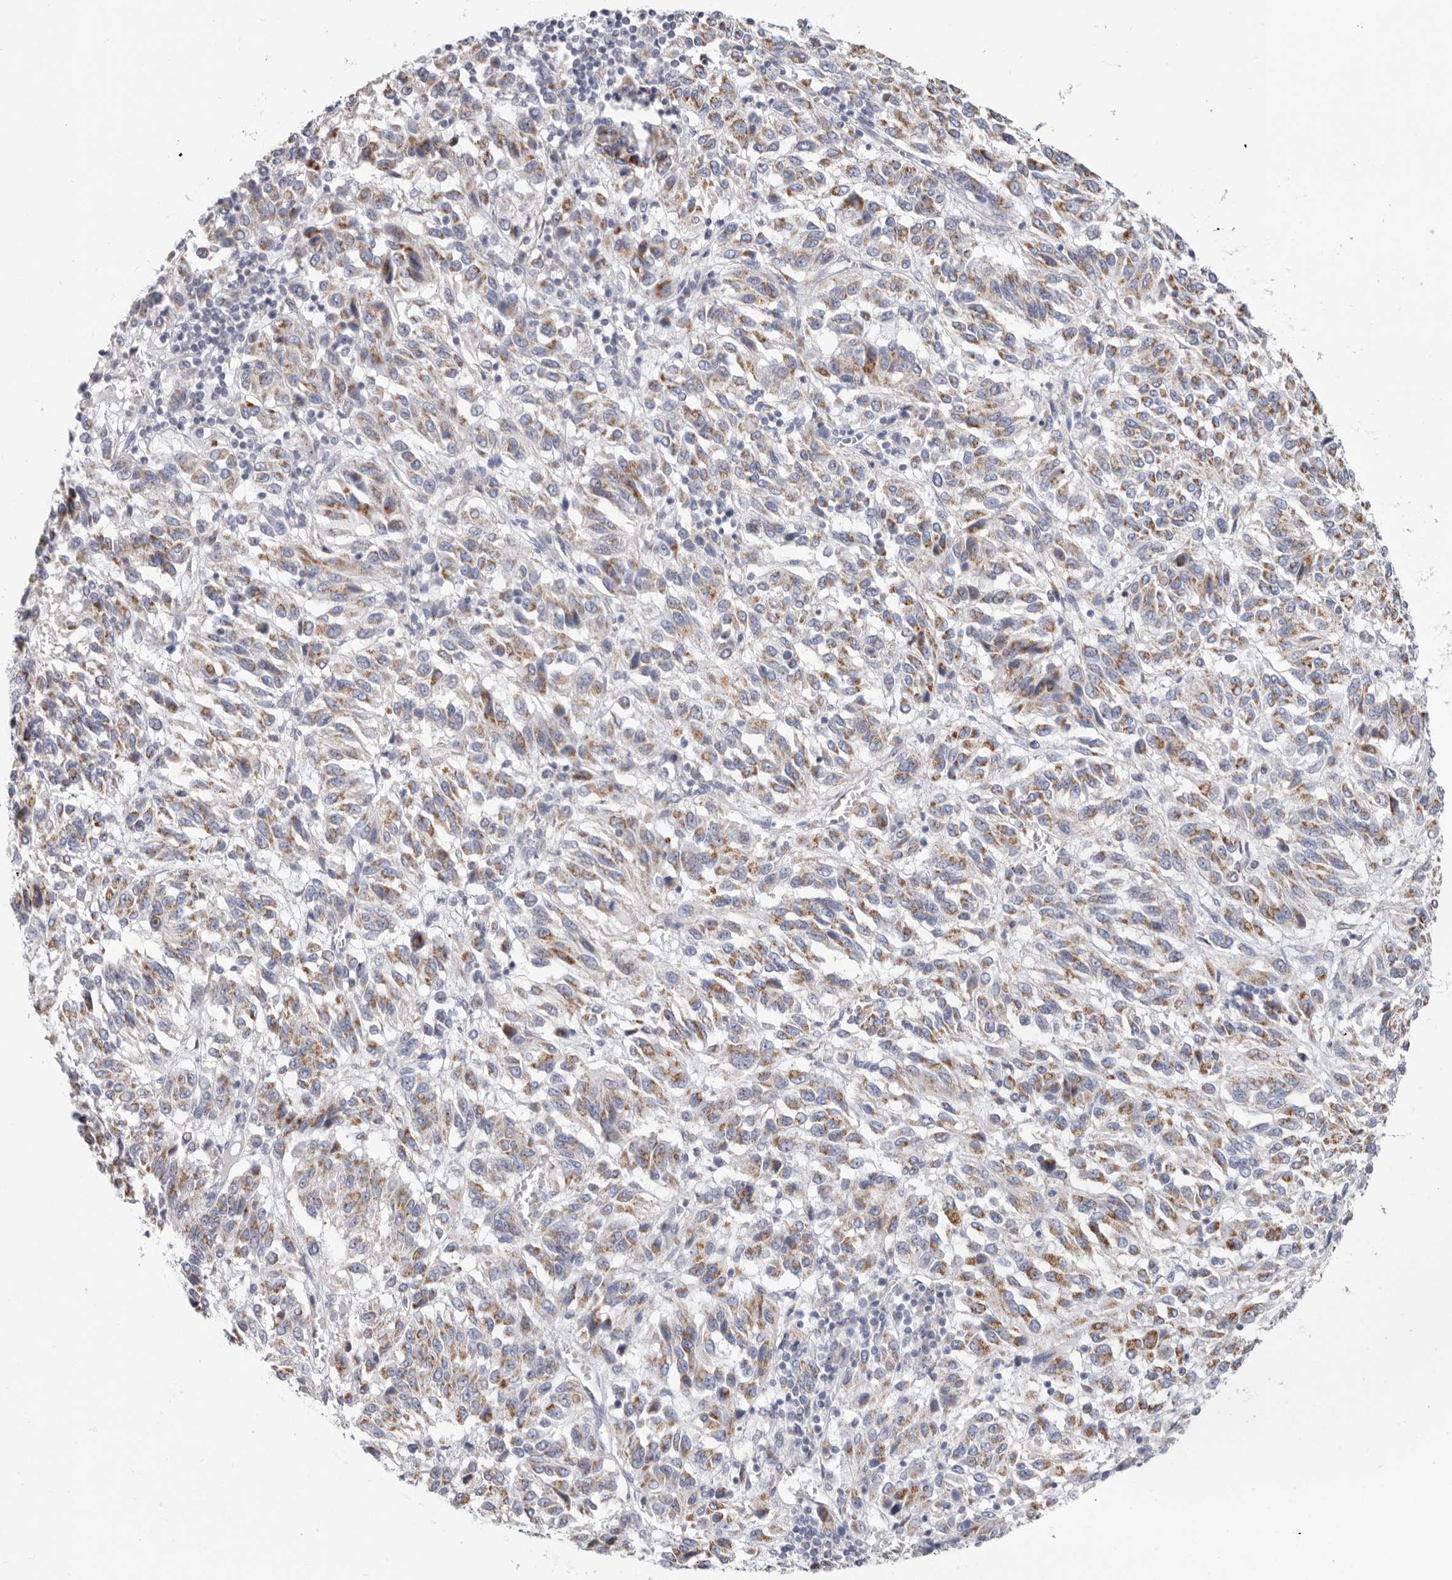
{"staining": {"intensity": "moderate", "quantity": "25%-75%", "location": "cytoplasmic/membranous"}, "tissue": "melanoma", "cell_type": "Tumor cells", "image_type": "cancer", "snomed": [{"axis": "morphology", "description": "Malignant melanoma, Metastatic site"}, {"axis": "topography", "description": "Lung"}], "caption": "The micrograph shows staining of malignant melanoma (metastatic site), revealing moderate cytoplasmic/membranous protein positivity (brown color) within tumor cells. The staining was performed using DAB (3,3'-diaminobenzidine) to visualize the protein expression in brown, while the nuclei were stained in blue with hematoxylin (Magnification: 20x).", "gene": "RSPO2", "patient": {"sex": "male", "age": 64}}